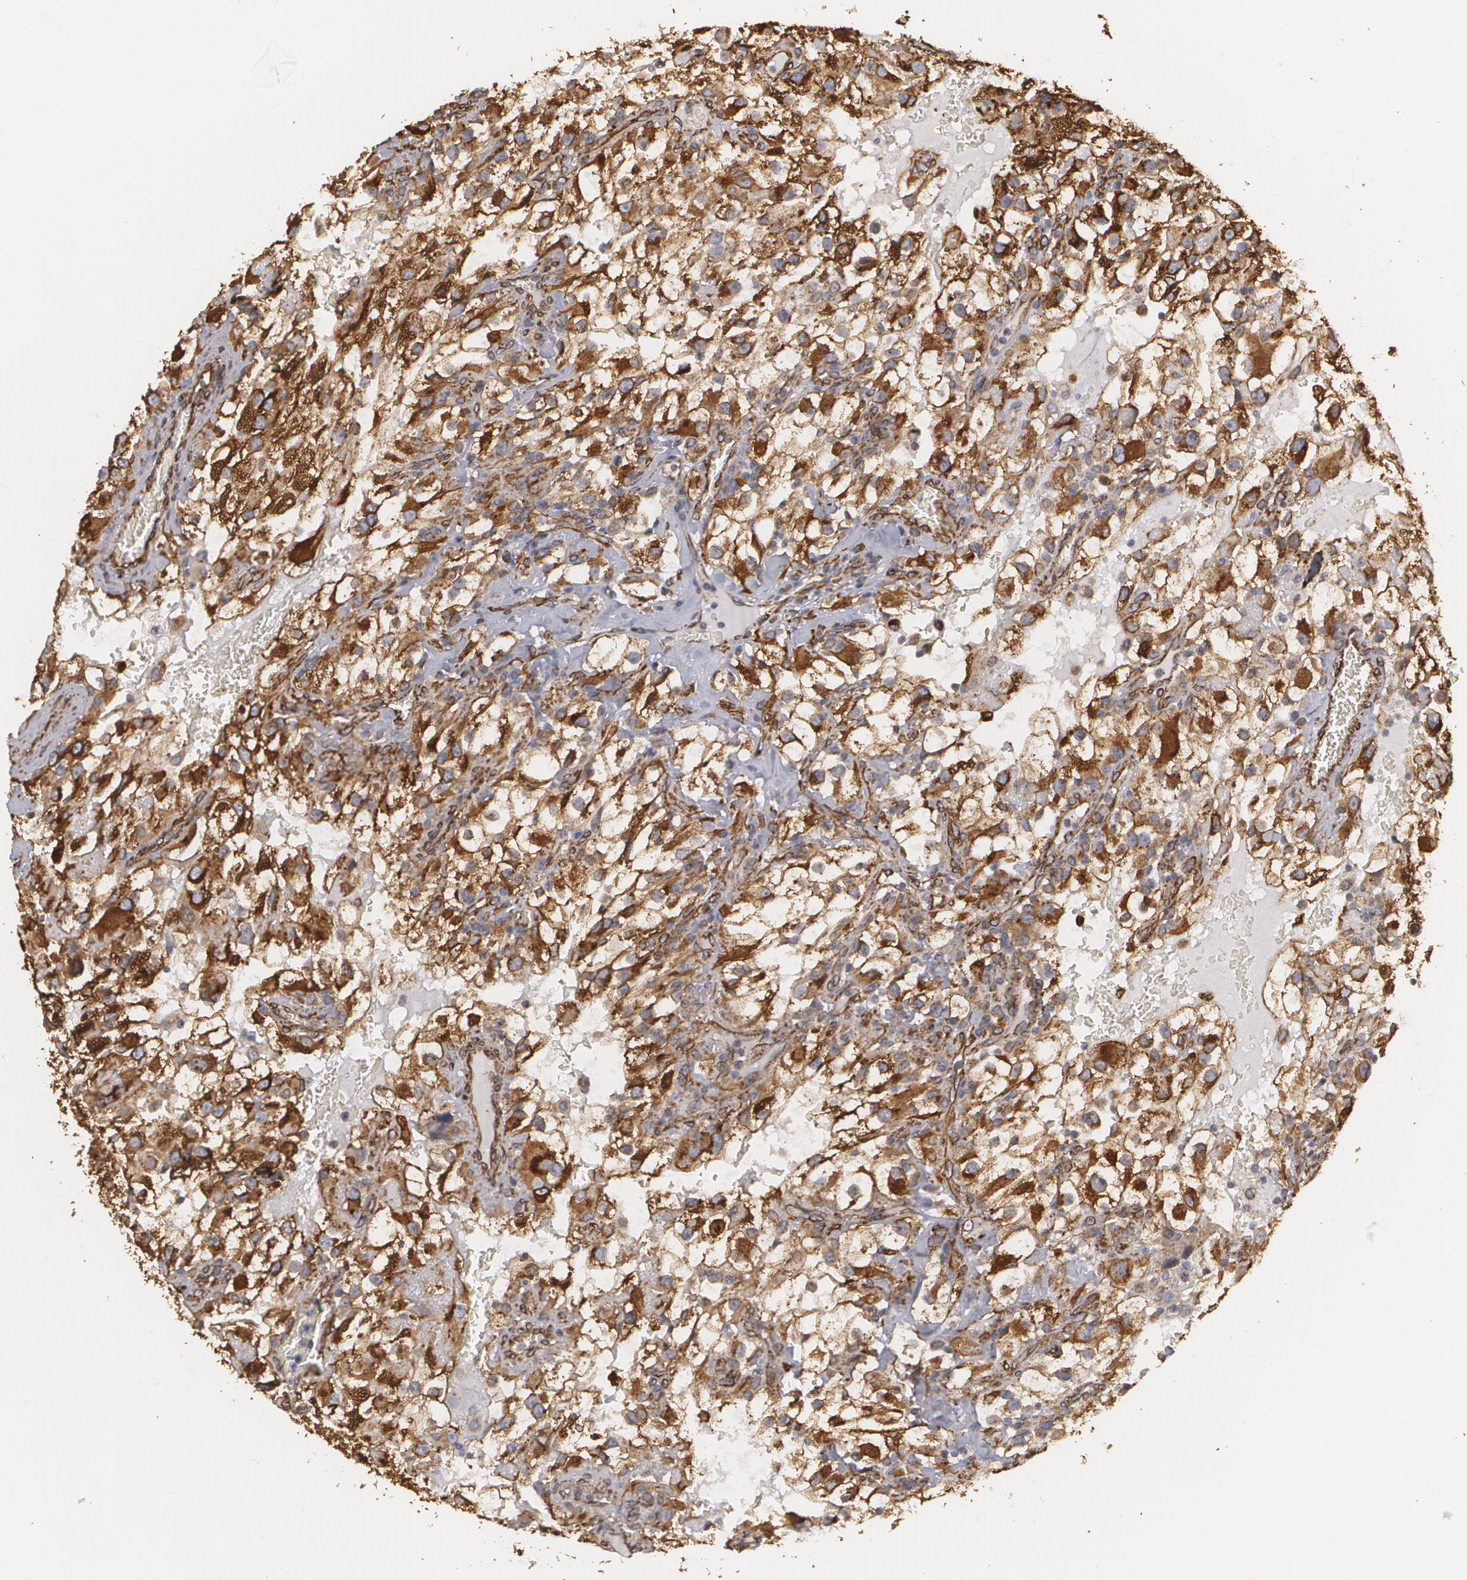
{"staining": {"intensity": "strong", "quantity": ">75%", "location": "cytoplasmic/membranous"}, "tissue": "renal cancer", "cell_type": "Tumor cells", "image_type": "cancer", "snomed": [{"axis": "morphology", "description": "Adenocarcinoma, NOS"}, {"axis": "topography", "description": "Kidney"}], "caption": "This is an image of immunohistochemistry (IHC) staining of renal cancer, which shows strong positivity in the cytoplasmic/membranous of tumor cells.", "gene": "CYB5R3", "patient": {"sex": "female", "age": 52}}